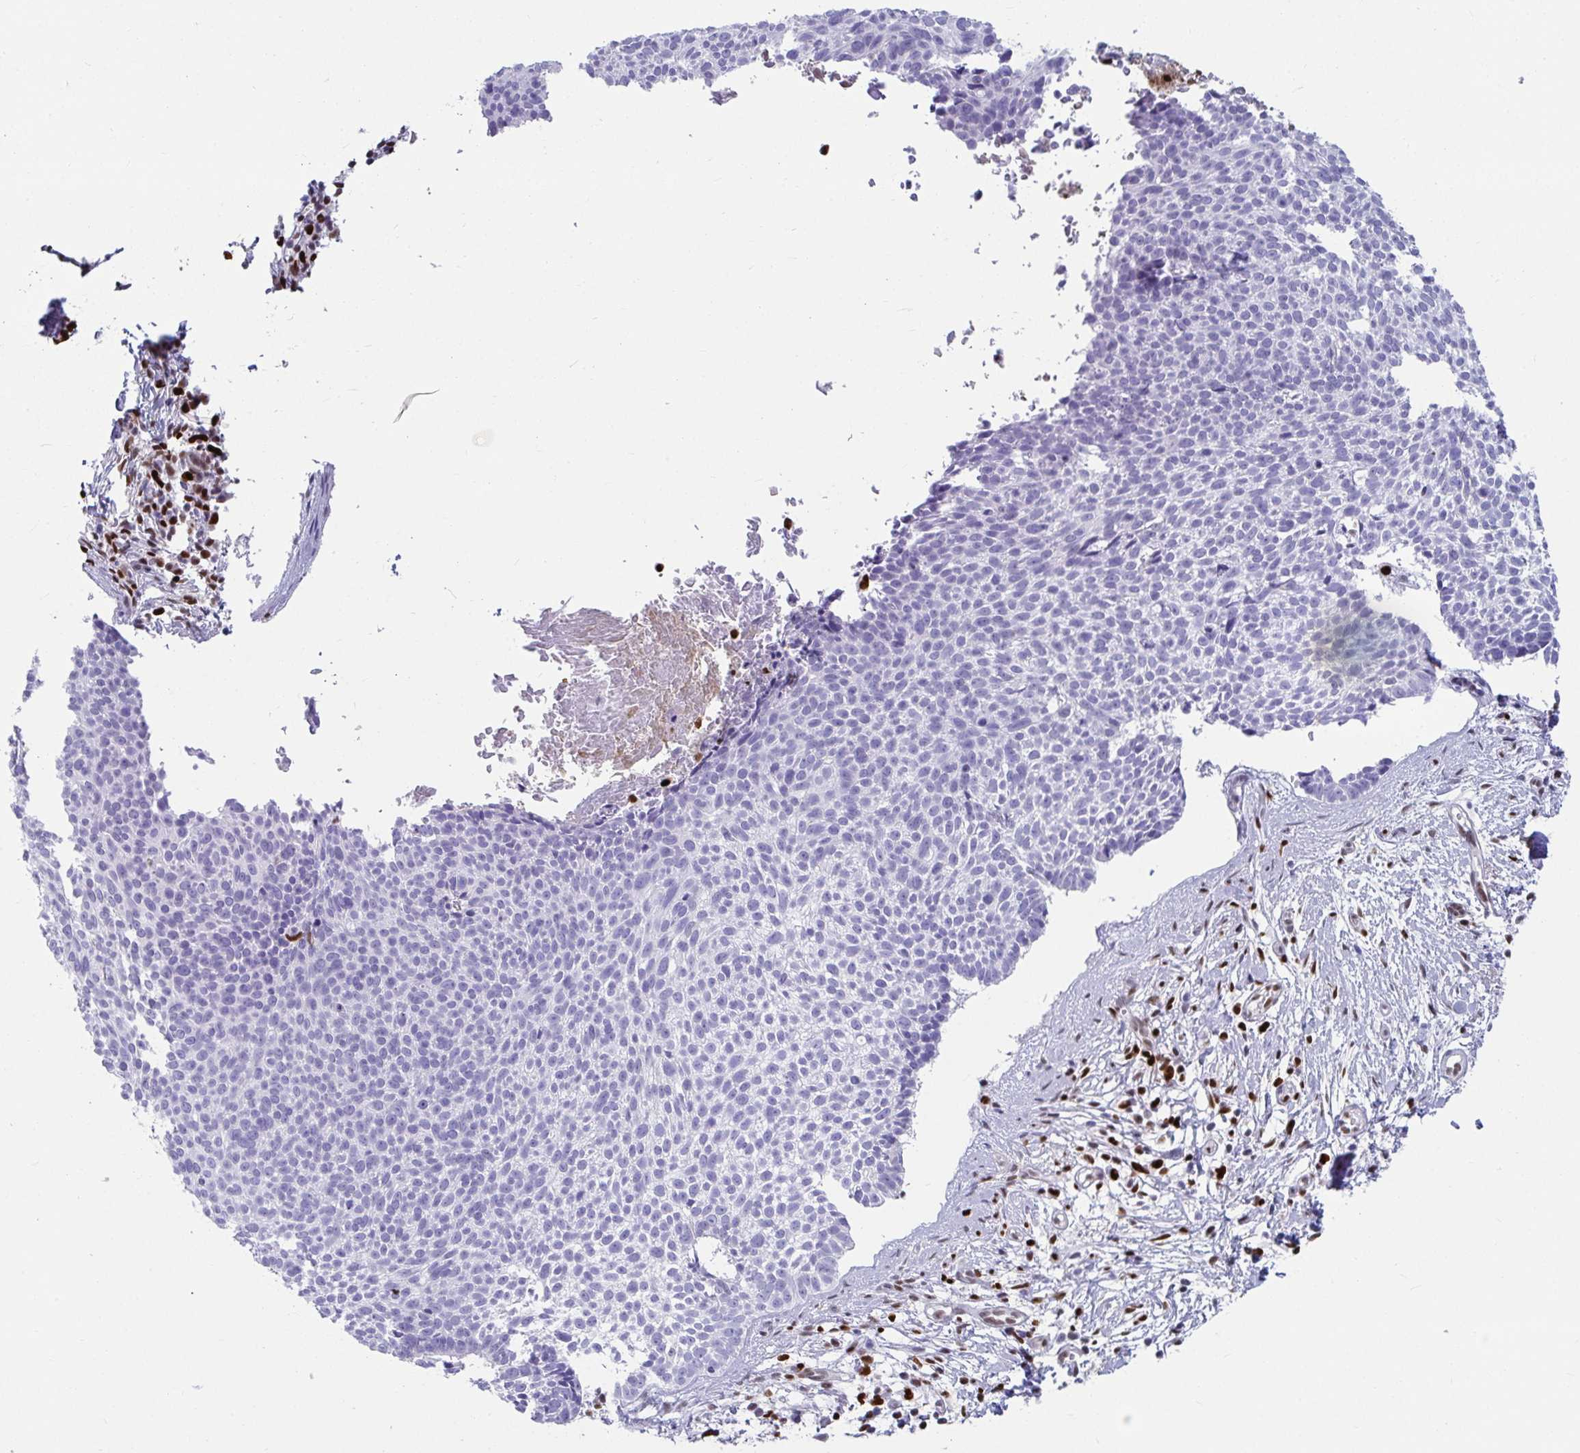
{"staining": {"intensity": "negative", "quantity": "none", "location": "none"}, "tissue": "skin cancer", "cell_type": "Tumor cells", "image_type": "cancer", "snomed": [{"axis": "morphology", "description": "Basal cell carcinoma"}, {"axis": "topography", "description": "Skin"}, {"axis": "topography", "description": "Skin of back"}], "caption": "Immunohistochemistry (IHC) micrograph of neoplastic tissue: human skin cancer (basal cell carcinoma) stained with DAB (3,3'-diaminobenzidine) reveals no significant protein expression in tumor cells.", "gene": "ZNF586", "patient": {"sex": "male", "age": 81}}